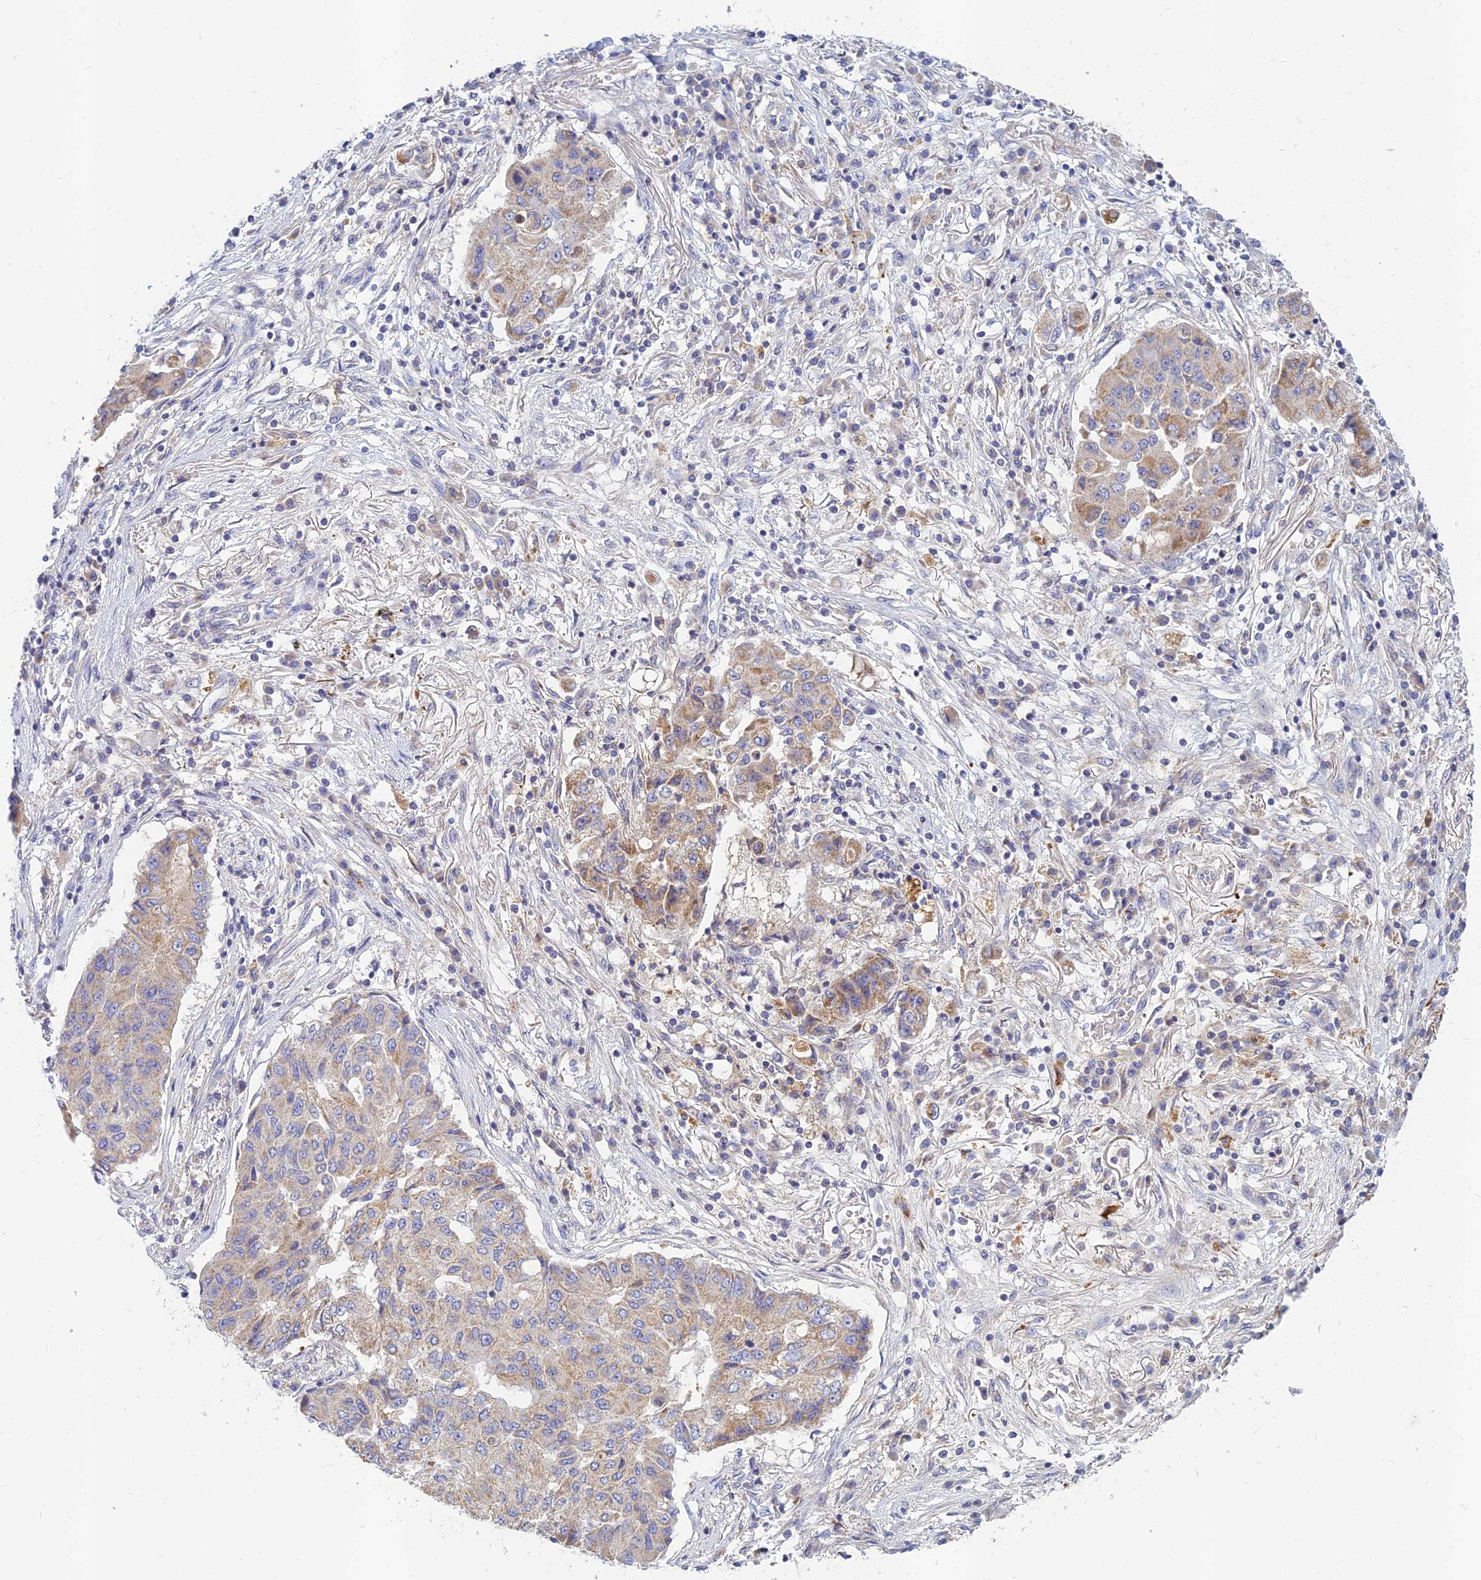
{"staining": {"intensity": "moderate", "quantity": "<25%", "location": "cytoplasmic/membranous"}, "tissue": "lung cancer", "cell_type": "Tumor cells", "image_type": "cancer", "snomed": [{"axis": "morphology", "description": "Squamous cell carcinoma, NOS"}, {"axis": "topography", "description": "Lung"}], "caption": "This photomicrograph exhibits lung cancer stained with immunohistochemistry to label a protein in brown. The cytoplasmic/membranous of tumor cells show moderate positivity for the protein. Nuclei are counter-stained blue.", "gene": "CACNA1B", "patient": {"sex": "male", "age": 74}}